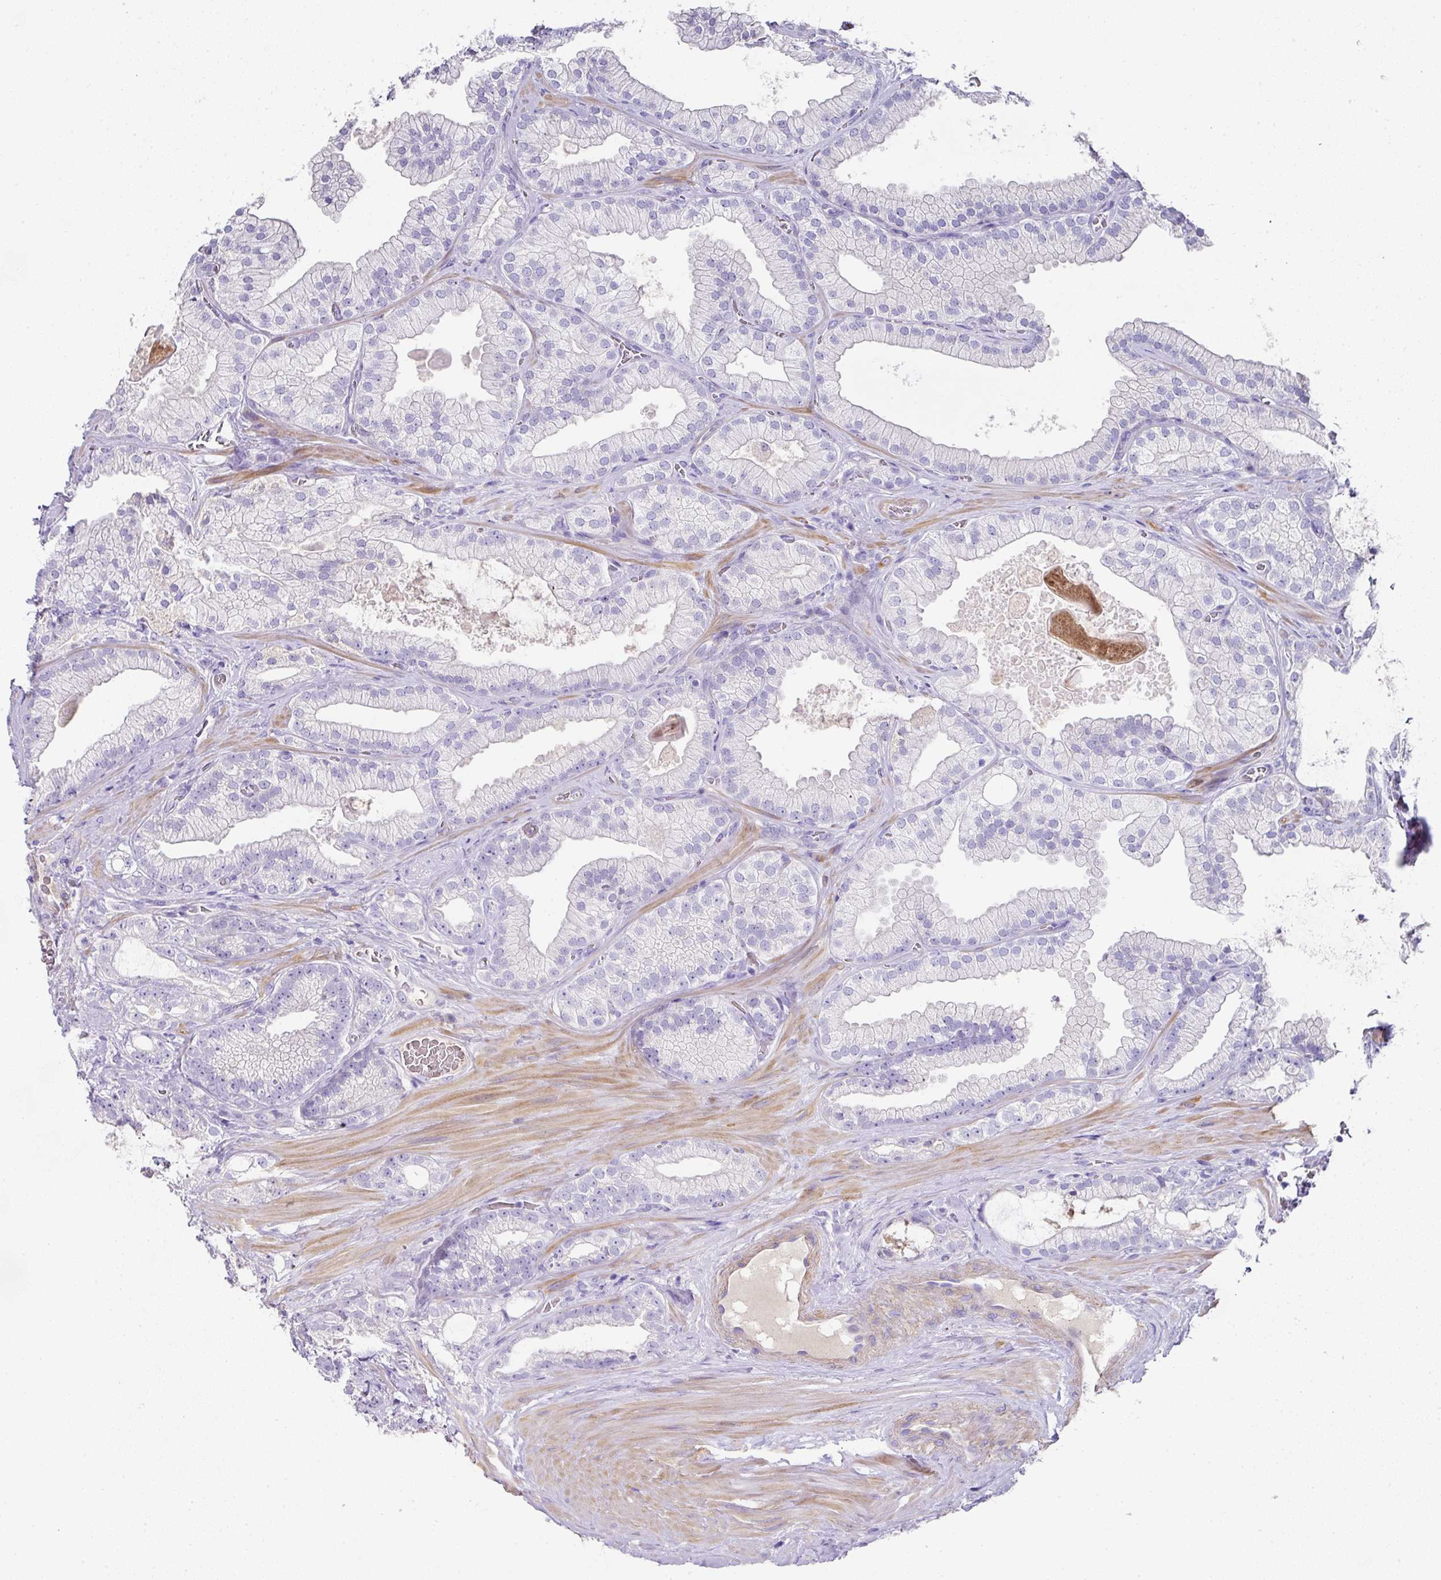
{"staining": {"intensity": "negative", "quantity": "none", "location": "none"}, "tissue": "prostate cancer", "cell_type": "Tumor cells", "image_type": "cancer", "snomed": [{"axis": "morphology", "description": "Adenocarcinoma, High grade"}, {"axis": "topography", "description": "Prostate"}], "caption": "Adenocarcinoma (high-grade) (prostate) was stained to show a protein in brown. There is no significant expression in tumor cells.", "gene": "TARM1", "patient": {"sex": "male", "age": 68}}